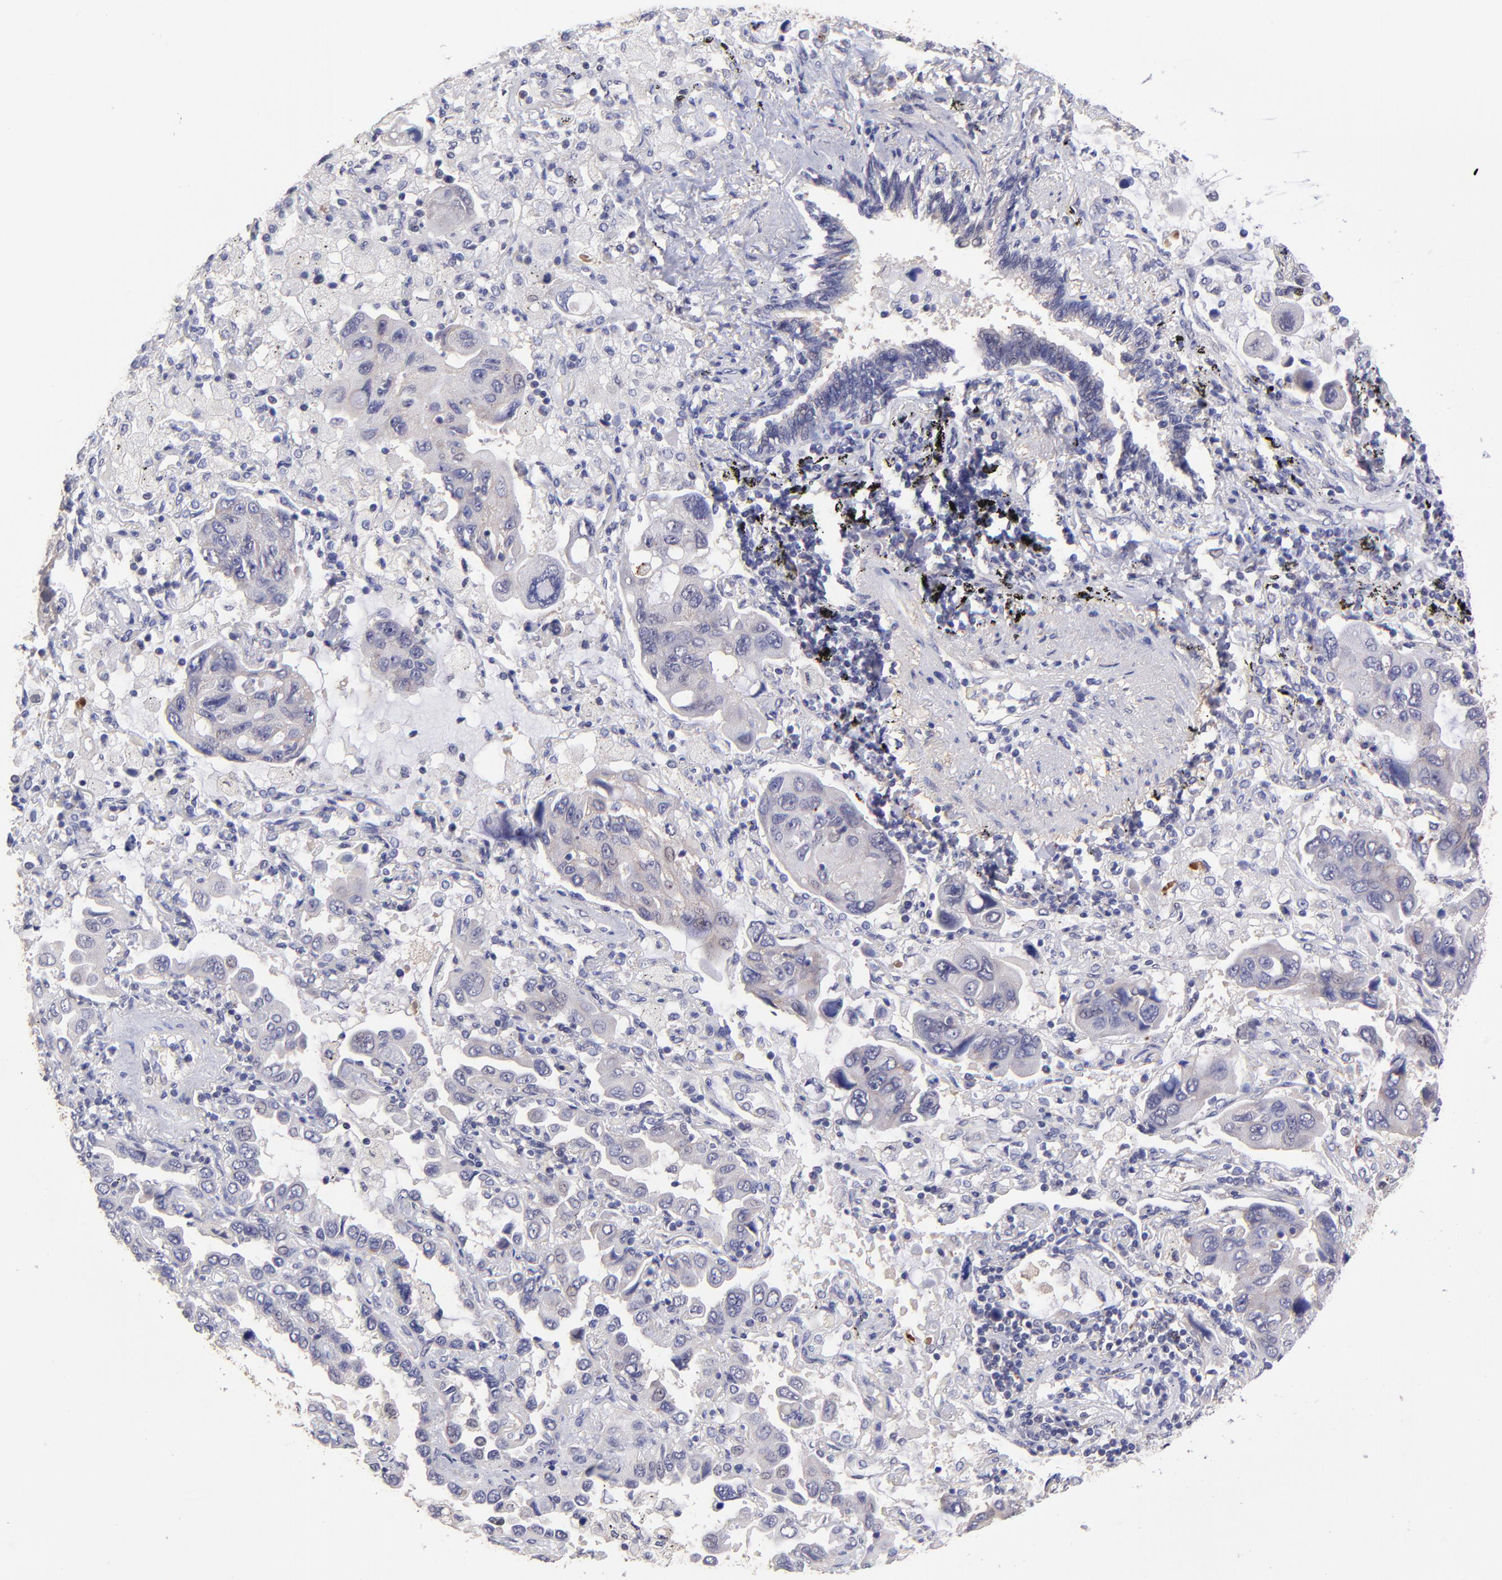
{"staining": {"intensity": "negative", "quantity": "none", "location": "none"}, "tissue": "lung cancer", "cell_type": "Tumor cells", "image_type": "cancer", "snomed": [{"axis": "morphology", "description": "Adenocarcinoma, NOS"}, {"axis": "topography", "description": "Lung"}], "caption": "Tumor cells show no significant staining in lung cancer (adenocarcinoma).", "gene": "NSF", "patient": {"sex": "male", "age": 64}}